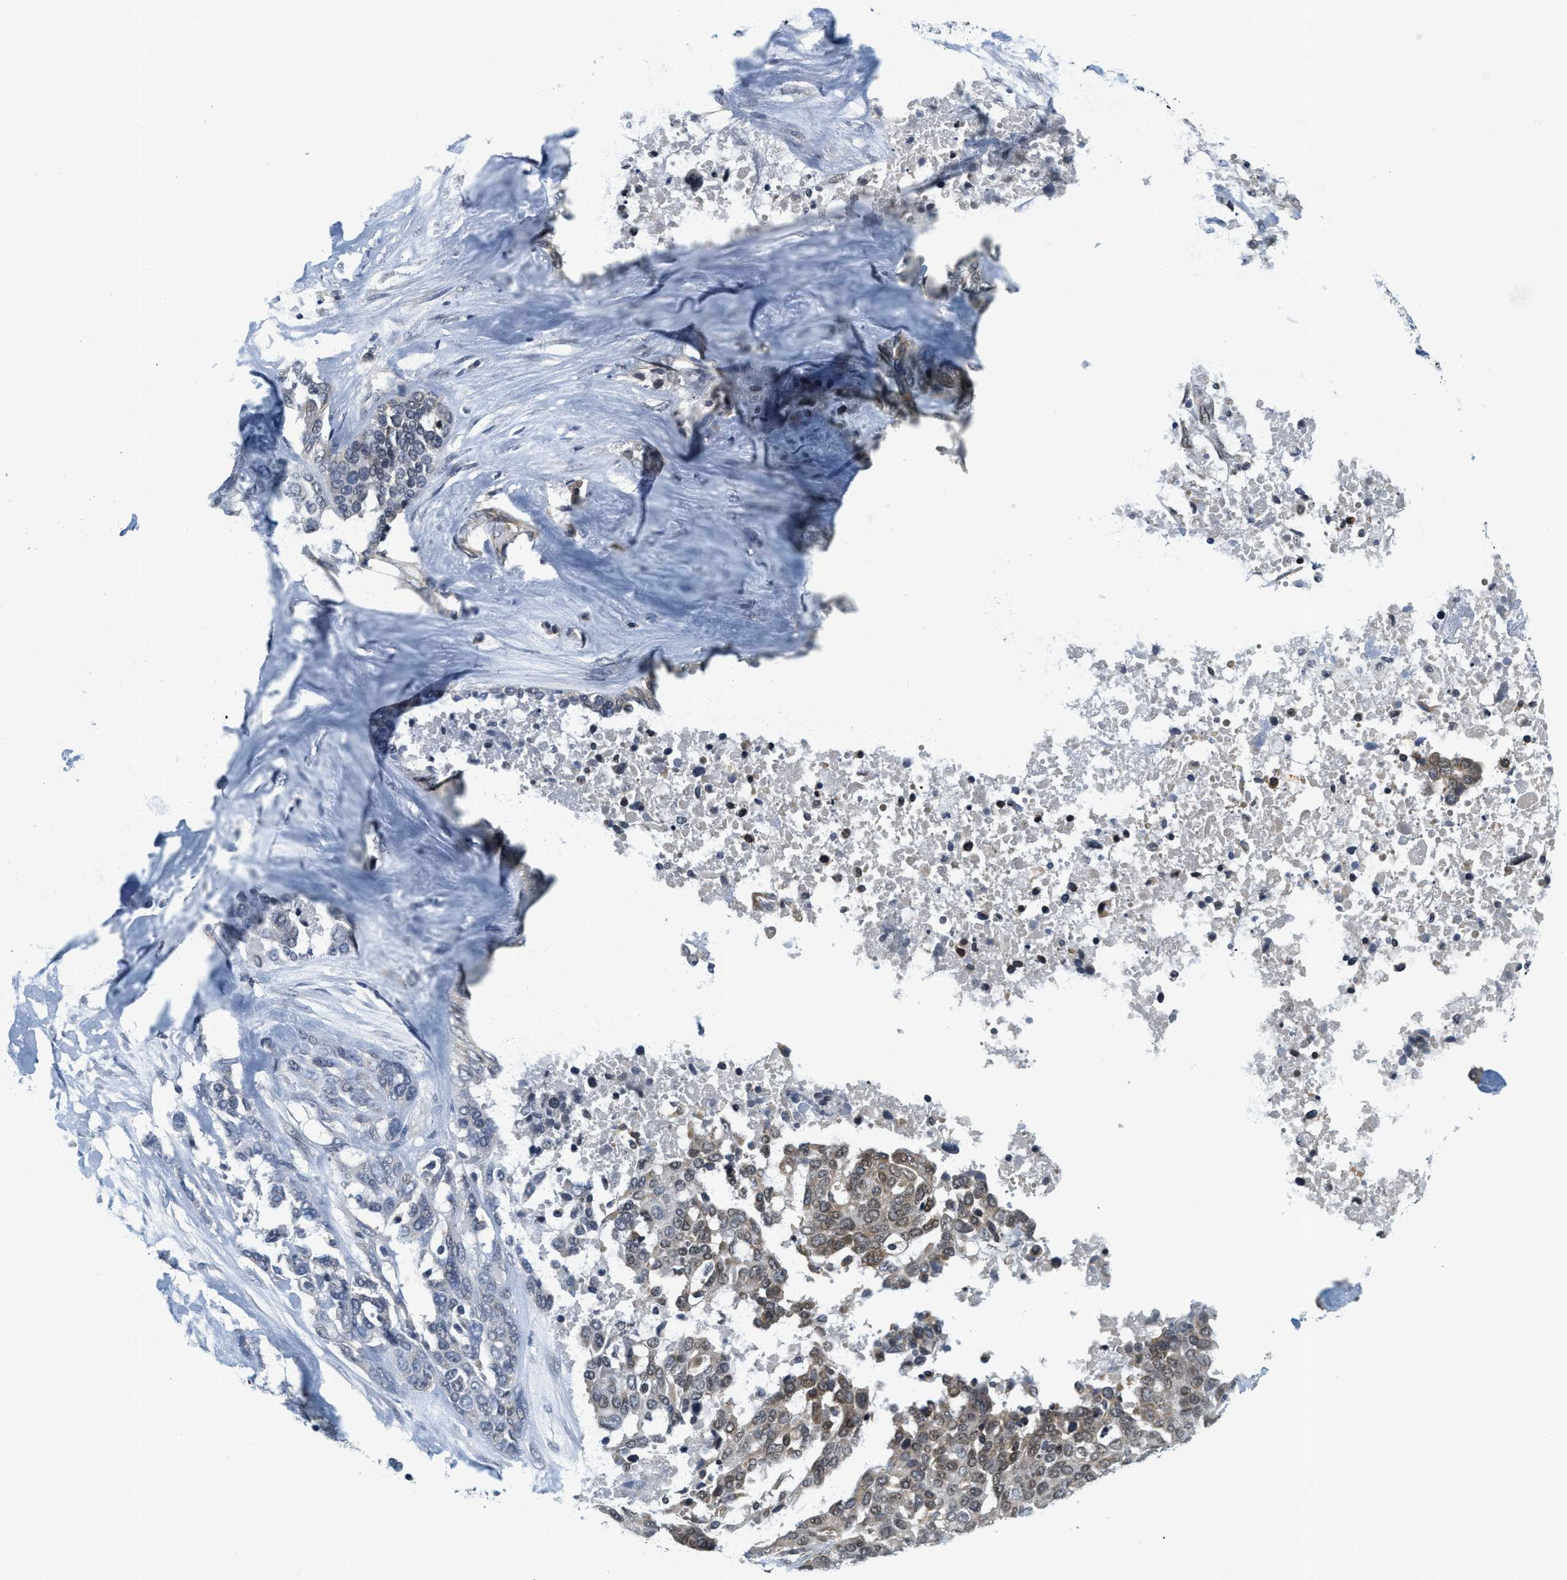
{"staining": {"intensity": "moderate", "quantity": "25%-75%", "location": "nuclear"}, "tissue": "ovarian cancer", "cell_type": "Tumor cells", "image_type": "cancer", "snomed": [{"axis": "morphology", "description": "Cystadenocarcinoma, serous, NOS"}, {"axis": "topography", "description": "Ovary"}], "caption": "High-magnification brightfield microscopy of ovarian cancer stained with DAB (3,3'-diaminobenzidine) (brown) and counterstained with hematoxylin (blue). tumor cells exhibit moderate nuclear positivity is seen in approximately25%-75% of cells.", "gene": "KMT2A", "patient": {"sex": "female", "age": 44}}